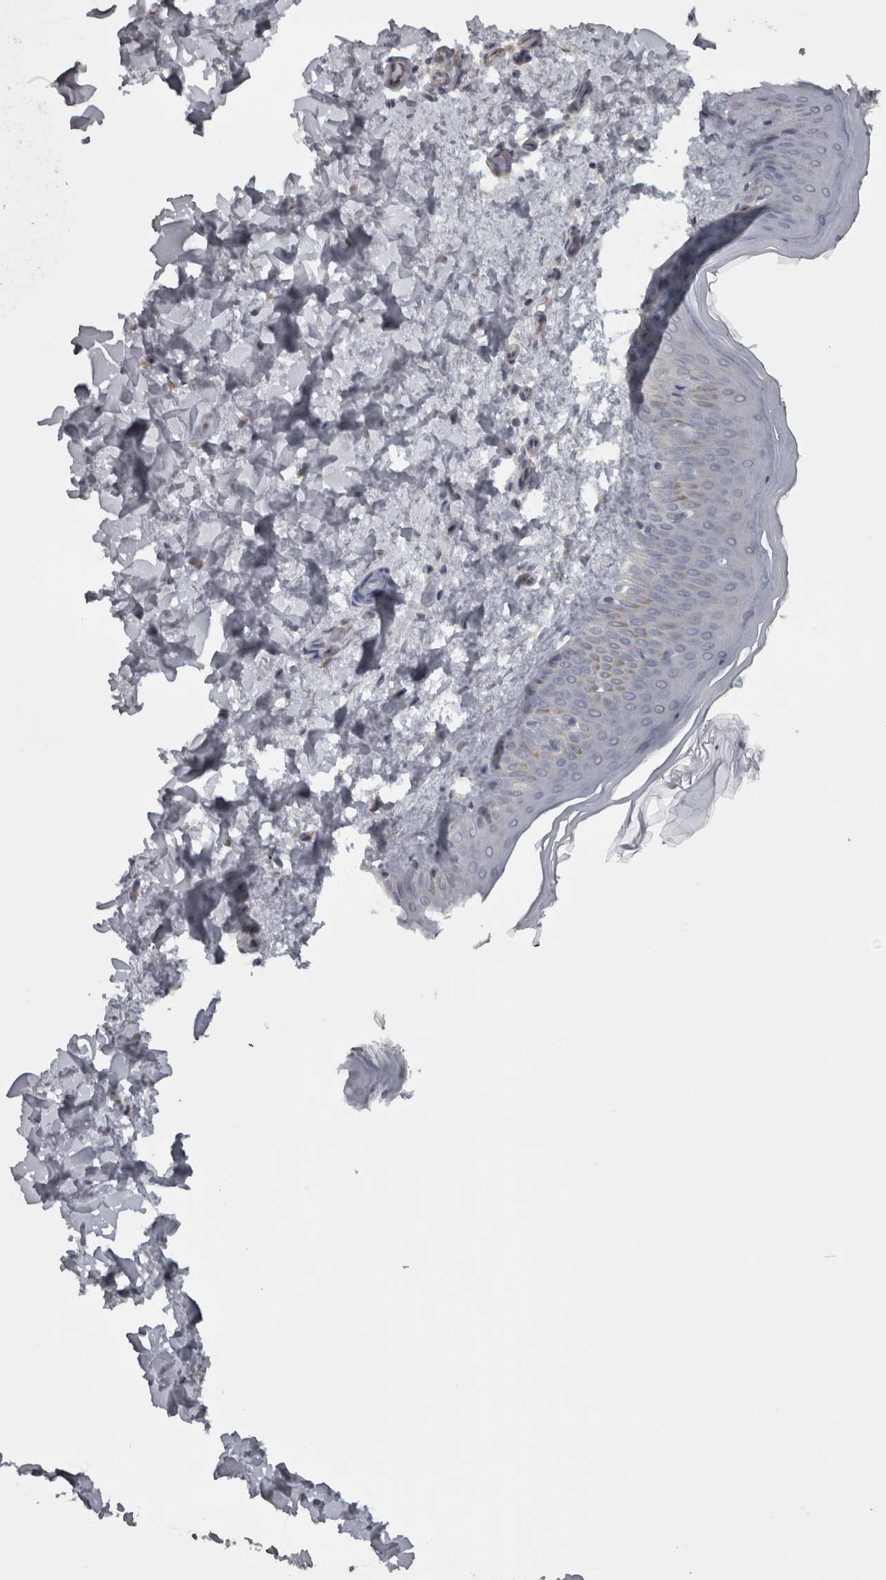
{"staining": {"intensity": "negative", "quantity": "none", "location": "none"}, "tissue": "skin", "cell_type": "Fibroblasts", "image_type": "normal", "snomed": [{"axis": "morphology", "description": "Normal tissue, NOS"}, {"axis": "topography", "description": "Skin"}], "caption": "A high-resolution photomicrograph shows immunohistochemistry (IHC) staining of unremarkable skin, which displays no significant expression in fibroblasts.", "gene": "PPP1R12B", "patient": {"sex": "female", "age": 27}}